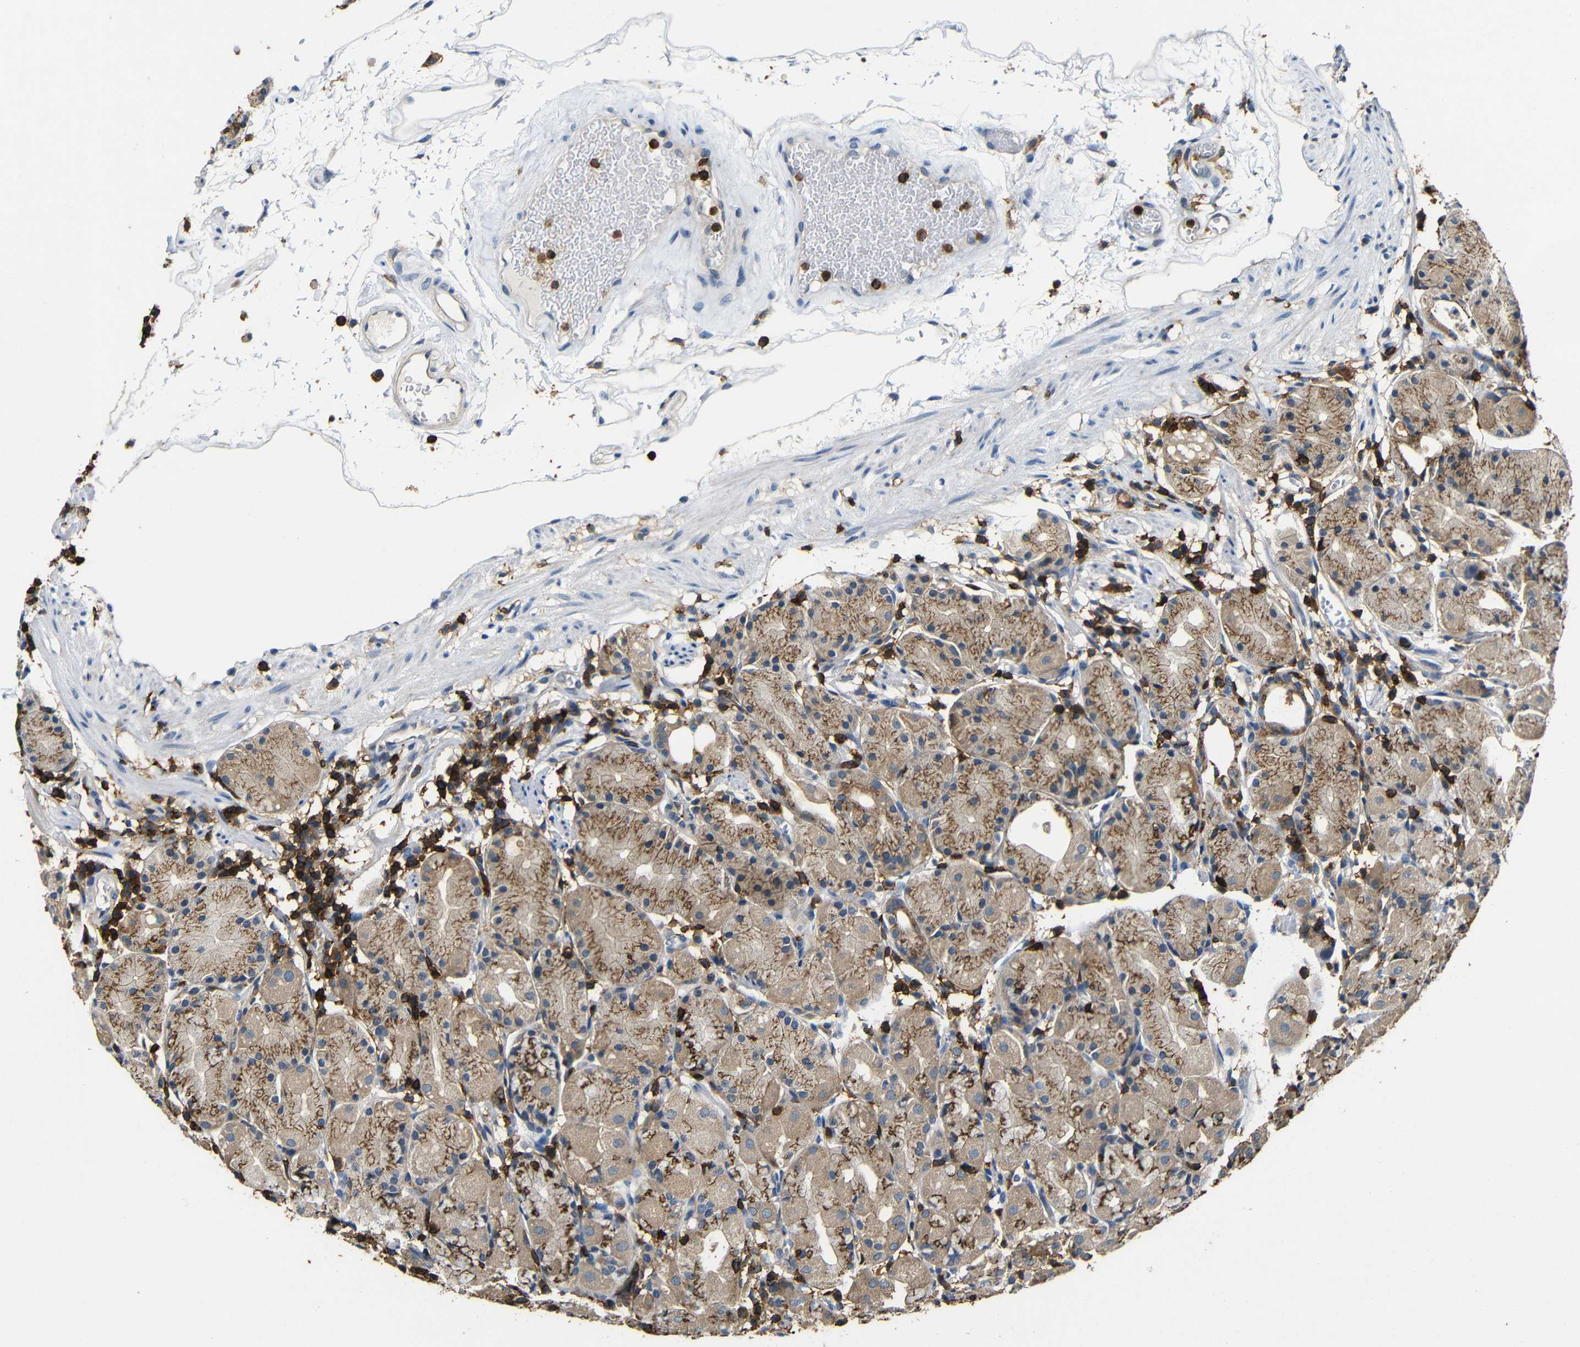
{"staining": {"intensity": "strong", "quantity": ">75%", "location": "cytoplasmic/membranous"}, "tissue": "stomach", "cell_type": "Glandular cells", "image_type": "normal", "snomed": [{"axis": "morphology", "description": "Normal tissue, NOS"}, {"axis": "topography", "description": "Stomach"}, {"axis": "topography", "description": "Stomach, lower"}], "caption": "A high-resolution histopathology image shows immunohistochemistry staining of unremarkable stomach, which demonstrates strong cytoplasmic/membranous staining in approximately >75% of glandular cells. The protein of interest is shown in brown color, while the nuclei are stained blue.", "gene": "P2RY12", "patient": {"sex": "female", "age": 75}}